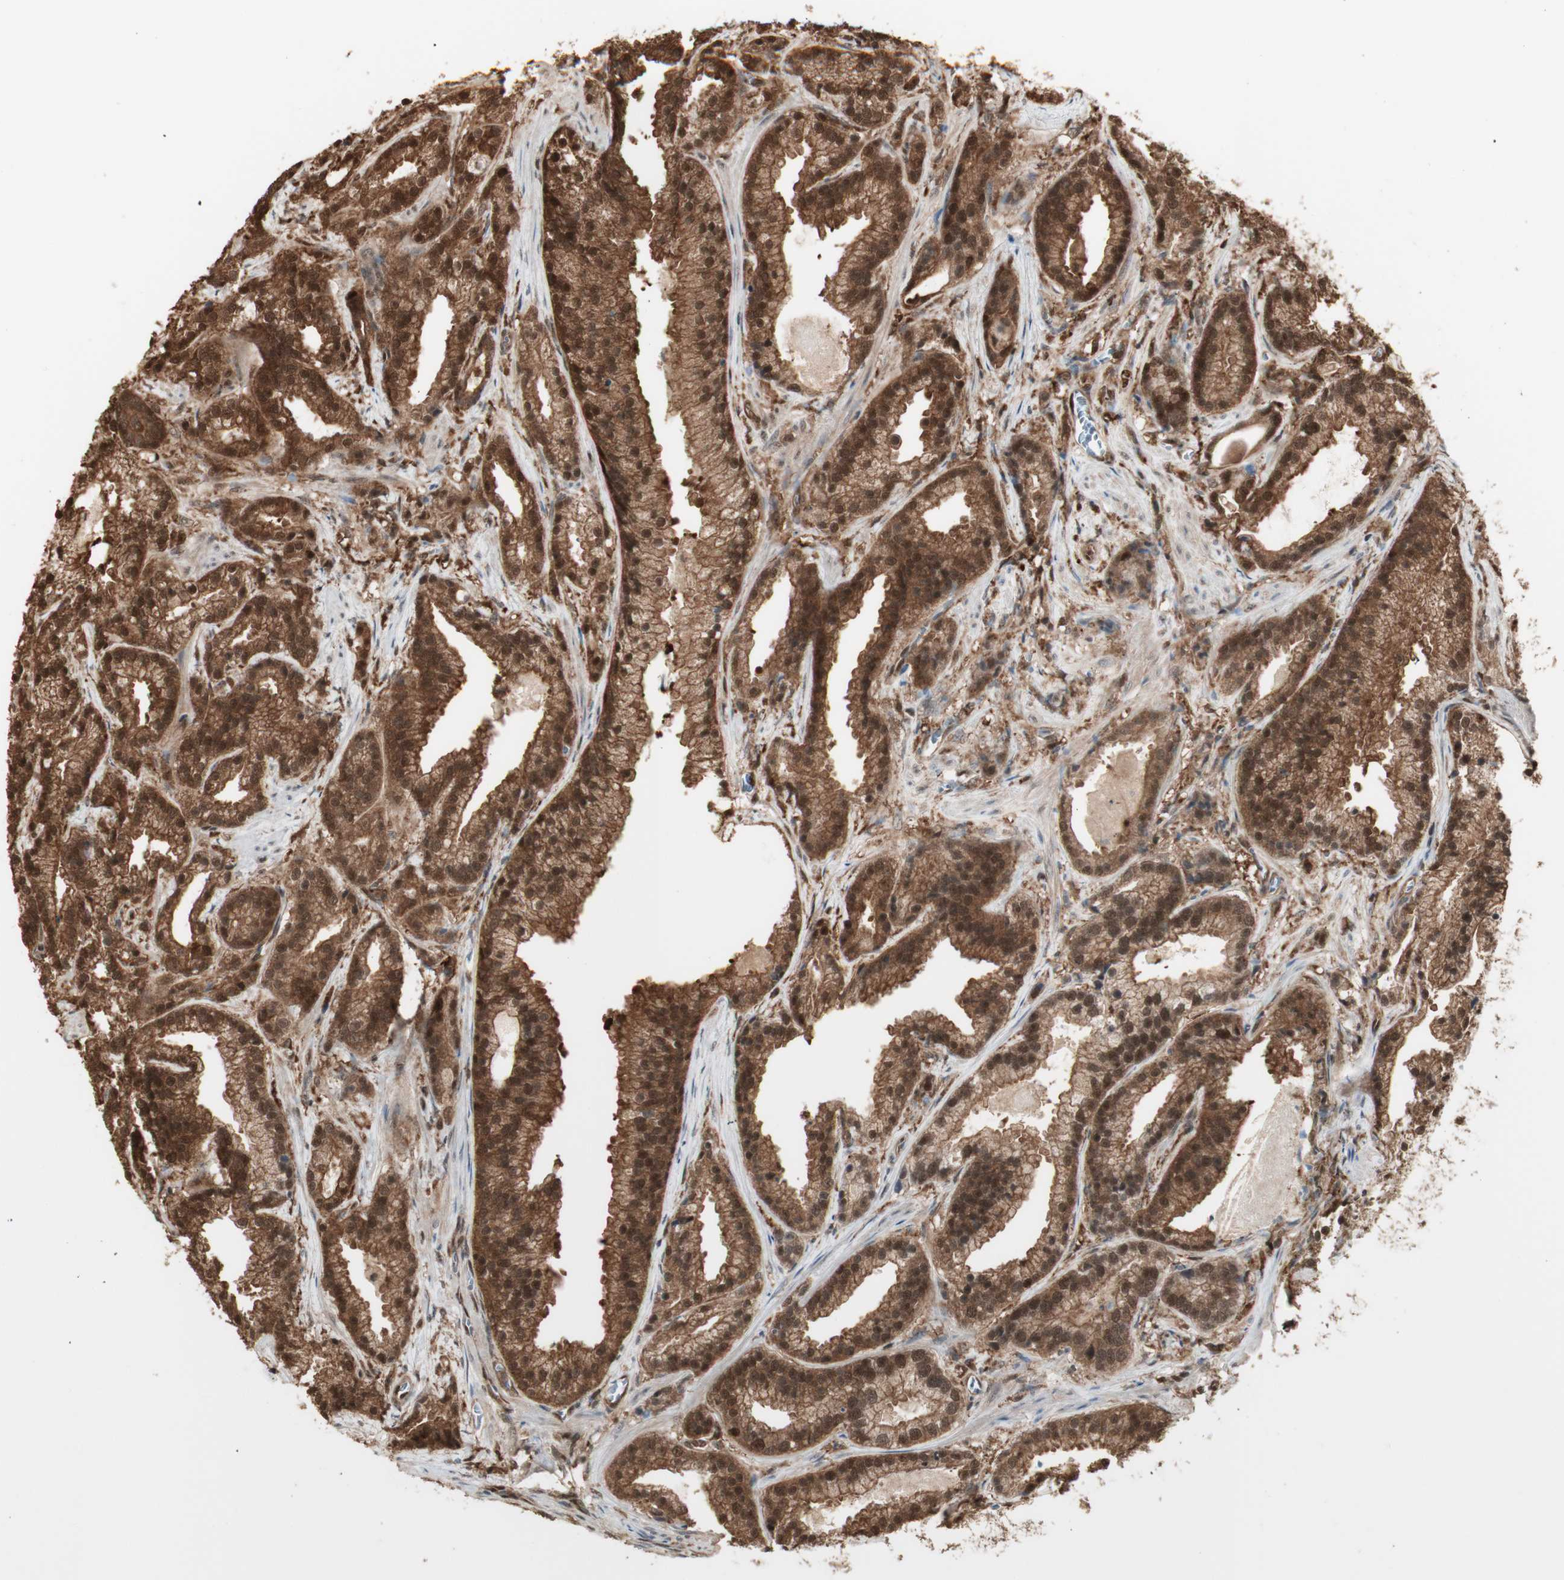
{"staining": {"intensity": "strong", "quantity": ">75%", "location": "cytoplasmic/membranous,nuclear"}, "tissue": "prostate cancer", "cell_type": "Tumor cells", "image_type": "cancer", "snomed": [{"axis": "morphology", "description": "Adenocarcinoma, Low grade"}, {"axis": "topography", "description": "Prostate"}], "caption": "This photomicrograph exhibits immunohistochemistry staining of human prostate cancer (low-grade adenocarcinoma), with high strong cytoplasmic/membranous and nuclear staining in about >75% of tumor cells.", "gene": "YWHAB", "patient": {"sex": "male", "age": 59}}